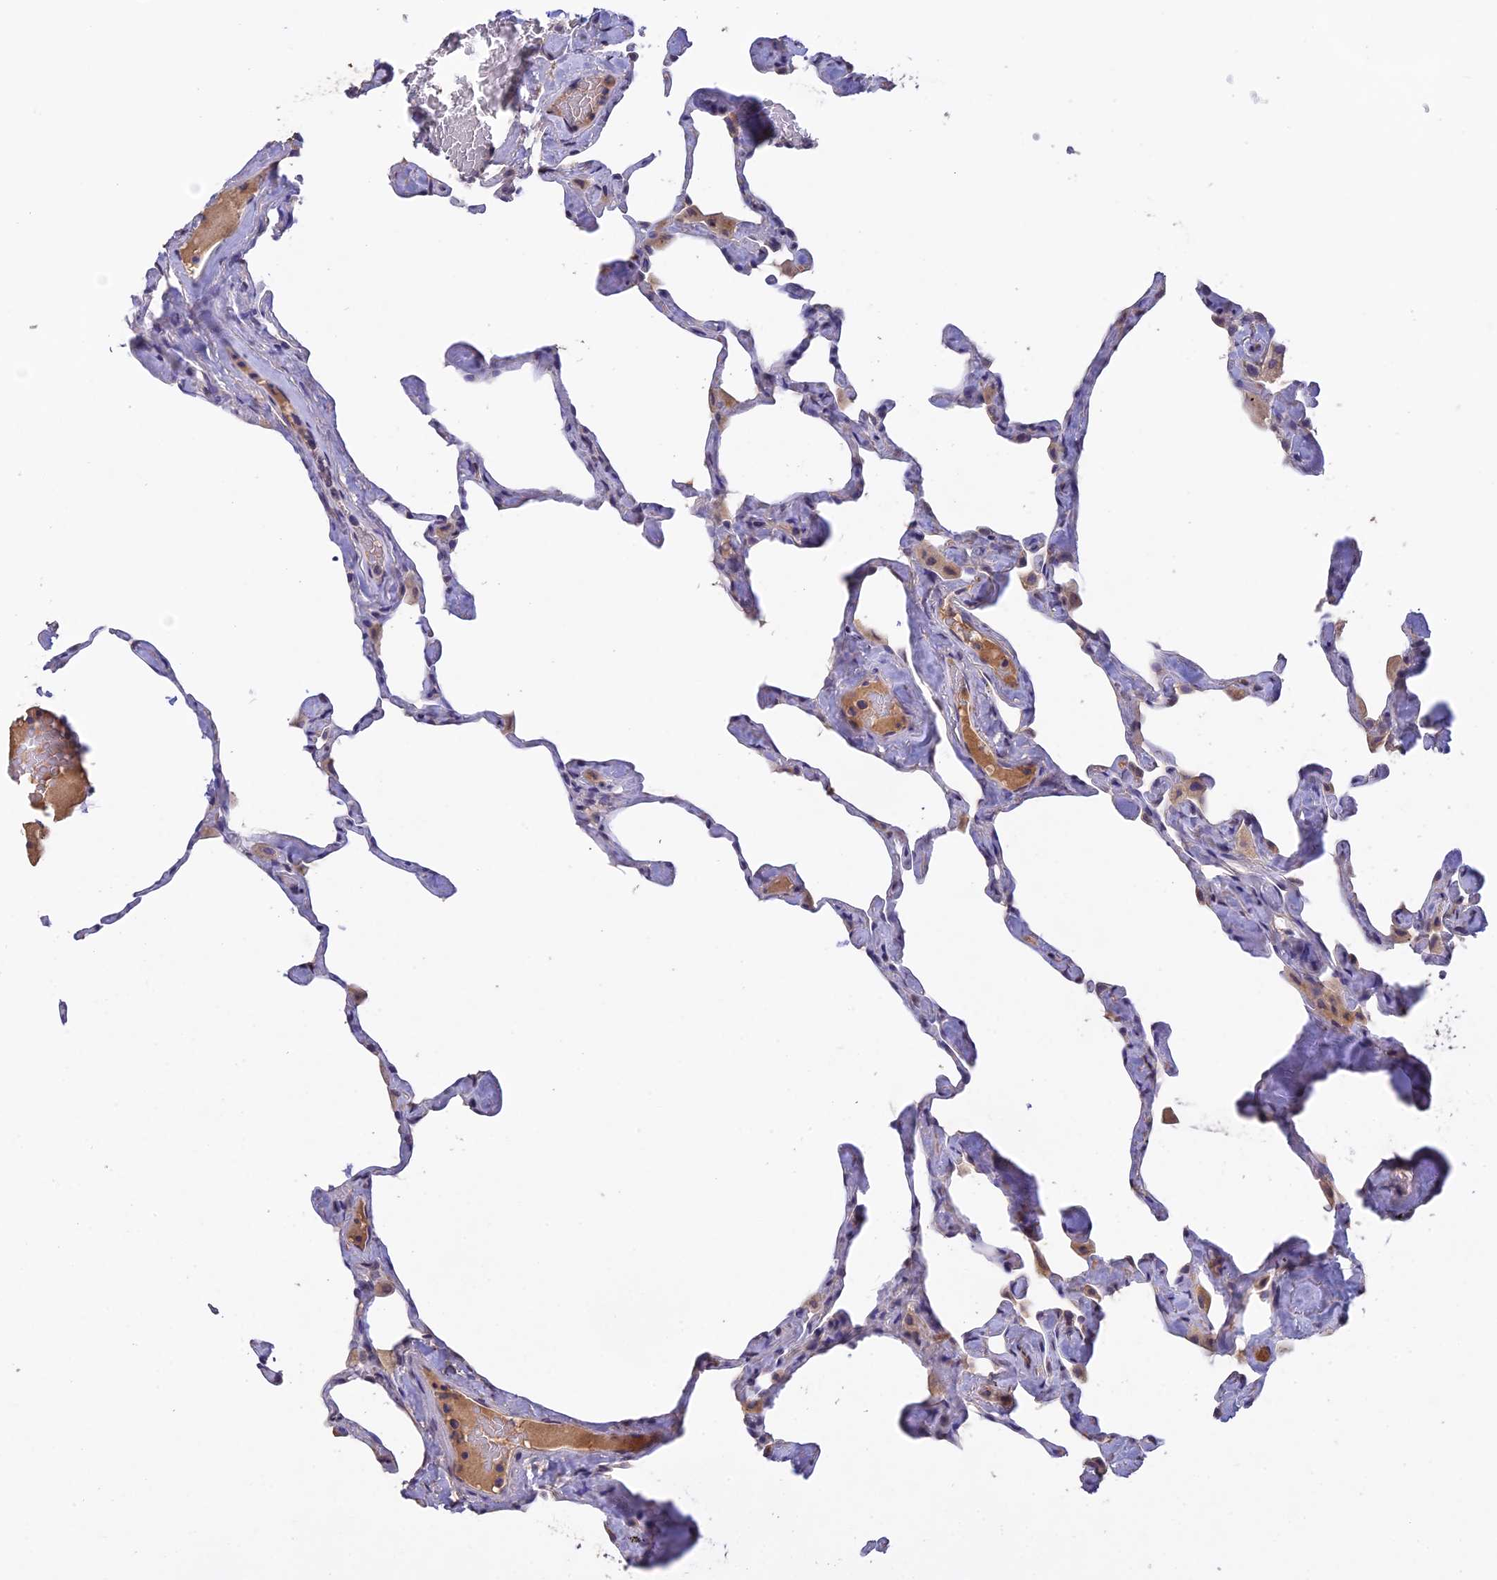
{"staining": {"intensity": "negative", "quantity": "none", "location": "none"}, "tissue": "lung", "cell_type": "Alveolar cells", "image_type": "normal", "snomed": [{"axis": "morphology", "description": "Normal tissue, NOS"}, {"axis": "topography", "description": "Lung"}], "caption": "Immunohistochemical staining of unremarkable lung exhibits no significant expression in alveolar cells. (DAB (3,3'-diaminobenzidine) immunohistochemistry (IHC) with hematoxylin counter stain).", "gene": "SLC39A13", "patient": {"sex": "male", "age": 65}}